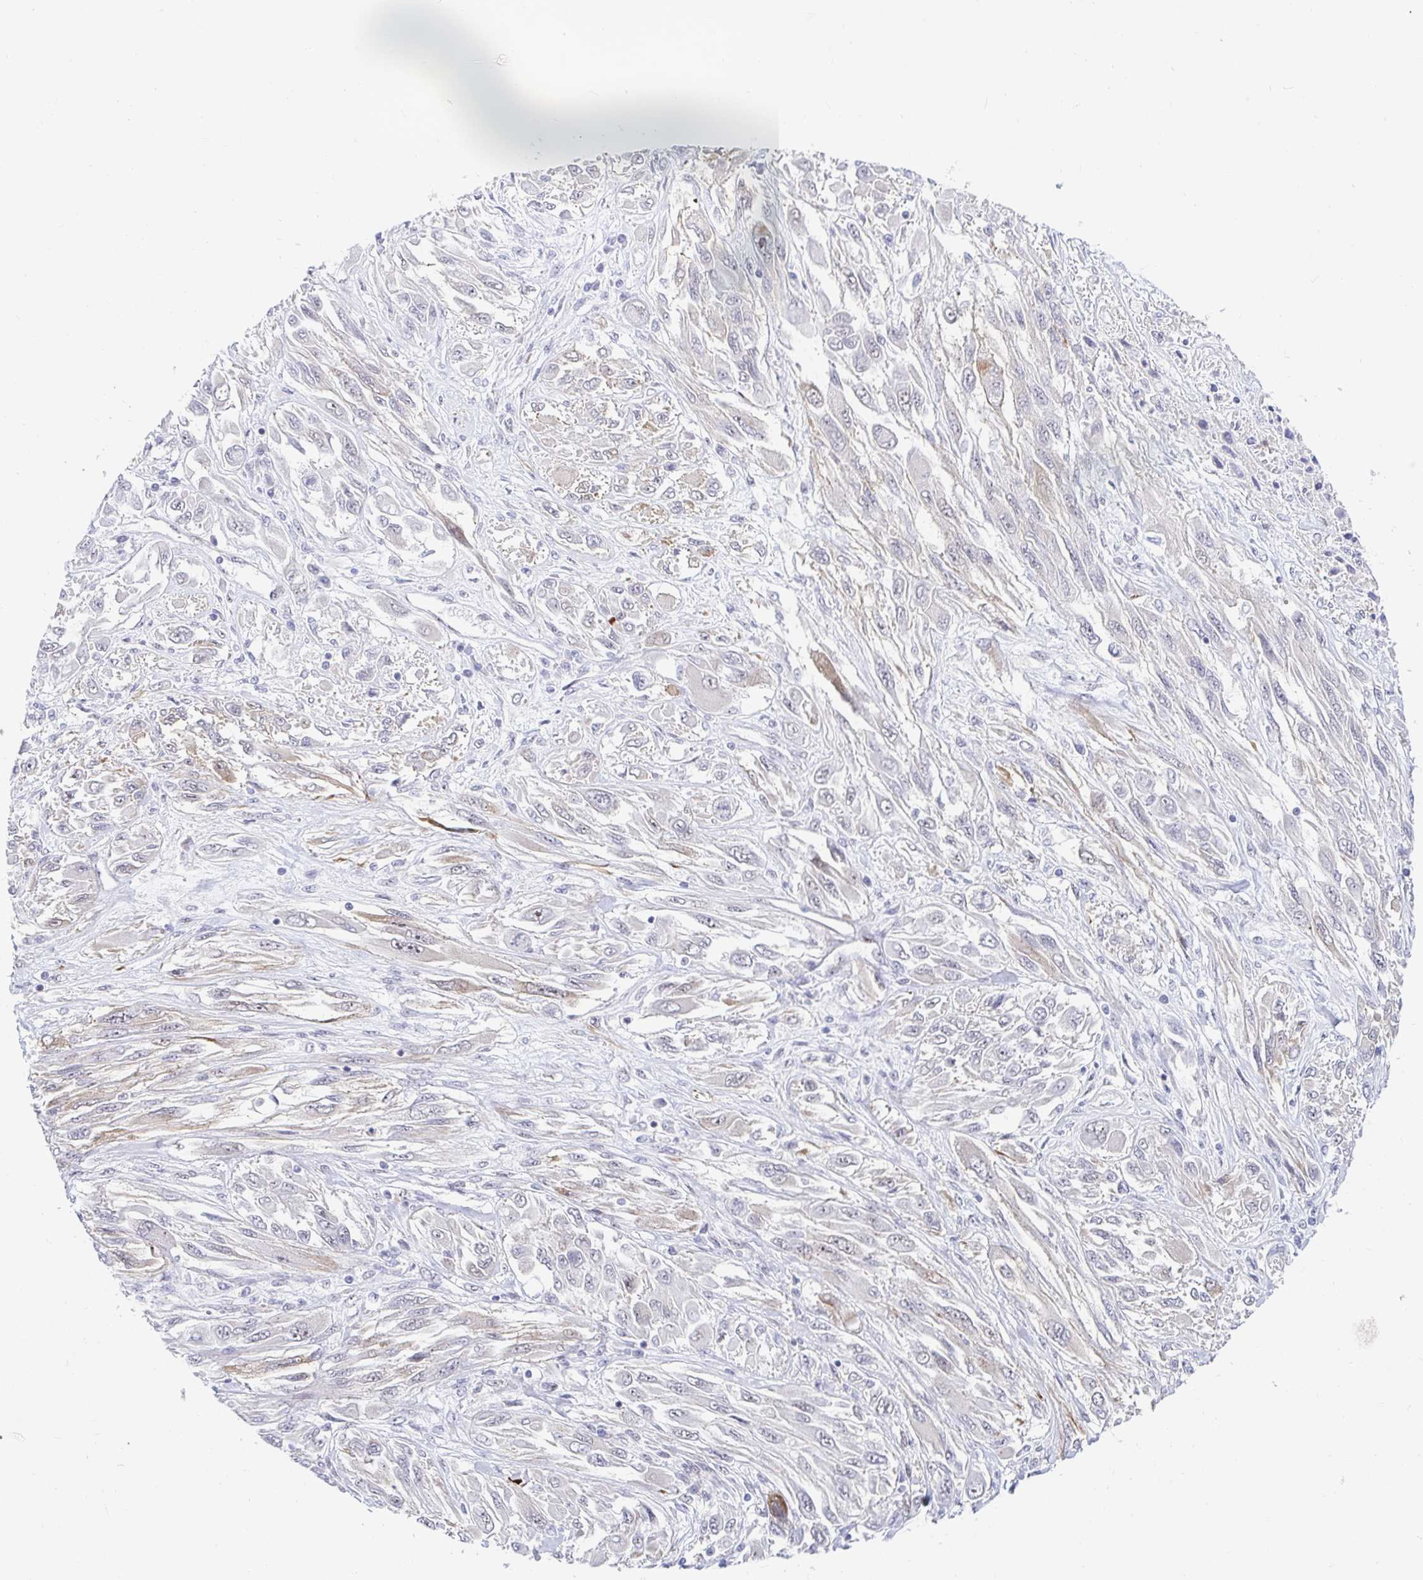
{"staining": {"intensity": "weak", "quantity": "<25%", "location": "nuclear"}, "tissue": "melanoma", "cell_type": "Tumor cells", "image_type": "cancer", "snomed": [{"axis": "morphology", "description": "Malignant melanoma, NOS"}, {"axis": "topography", "description": "Skin"}], "caption": "A photomicrograph of human malignant melanoma is negative for staining in tumor cells.", "gene": "COL28A1", "patient": {"sex": "female", "age": 91}}